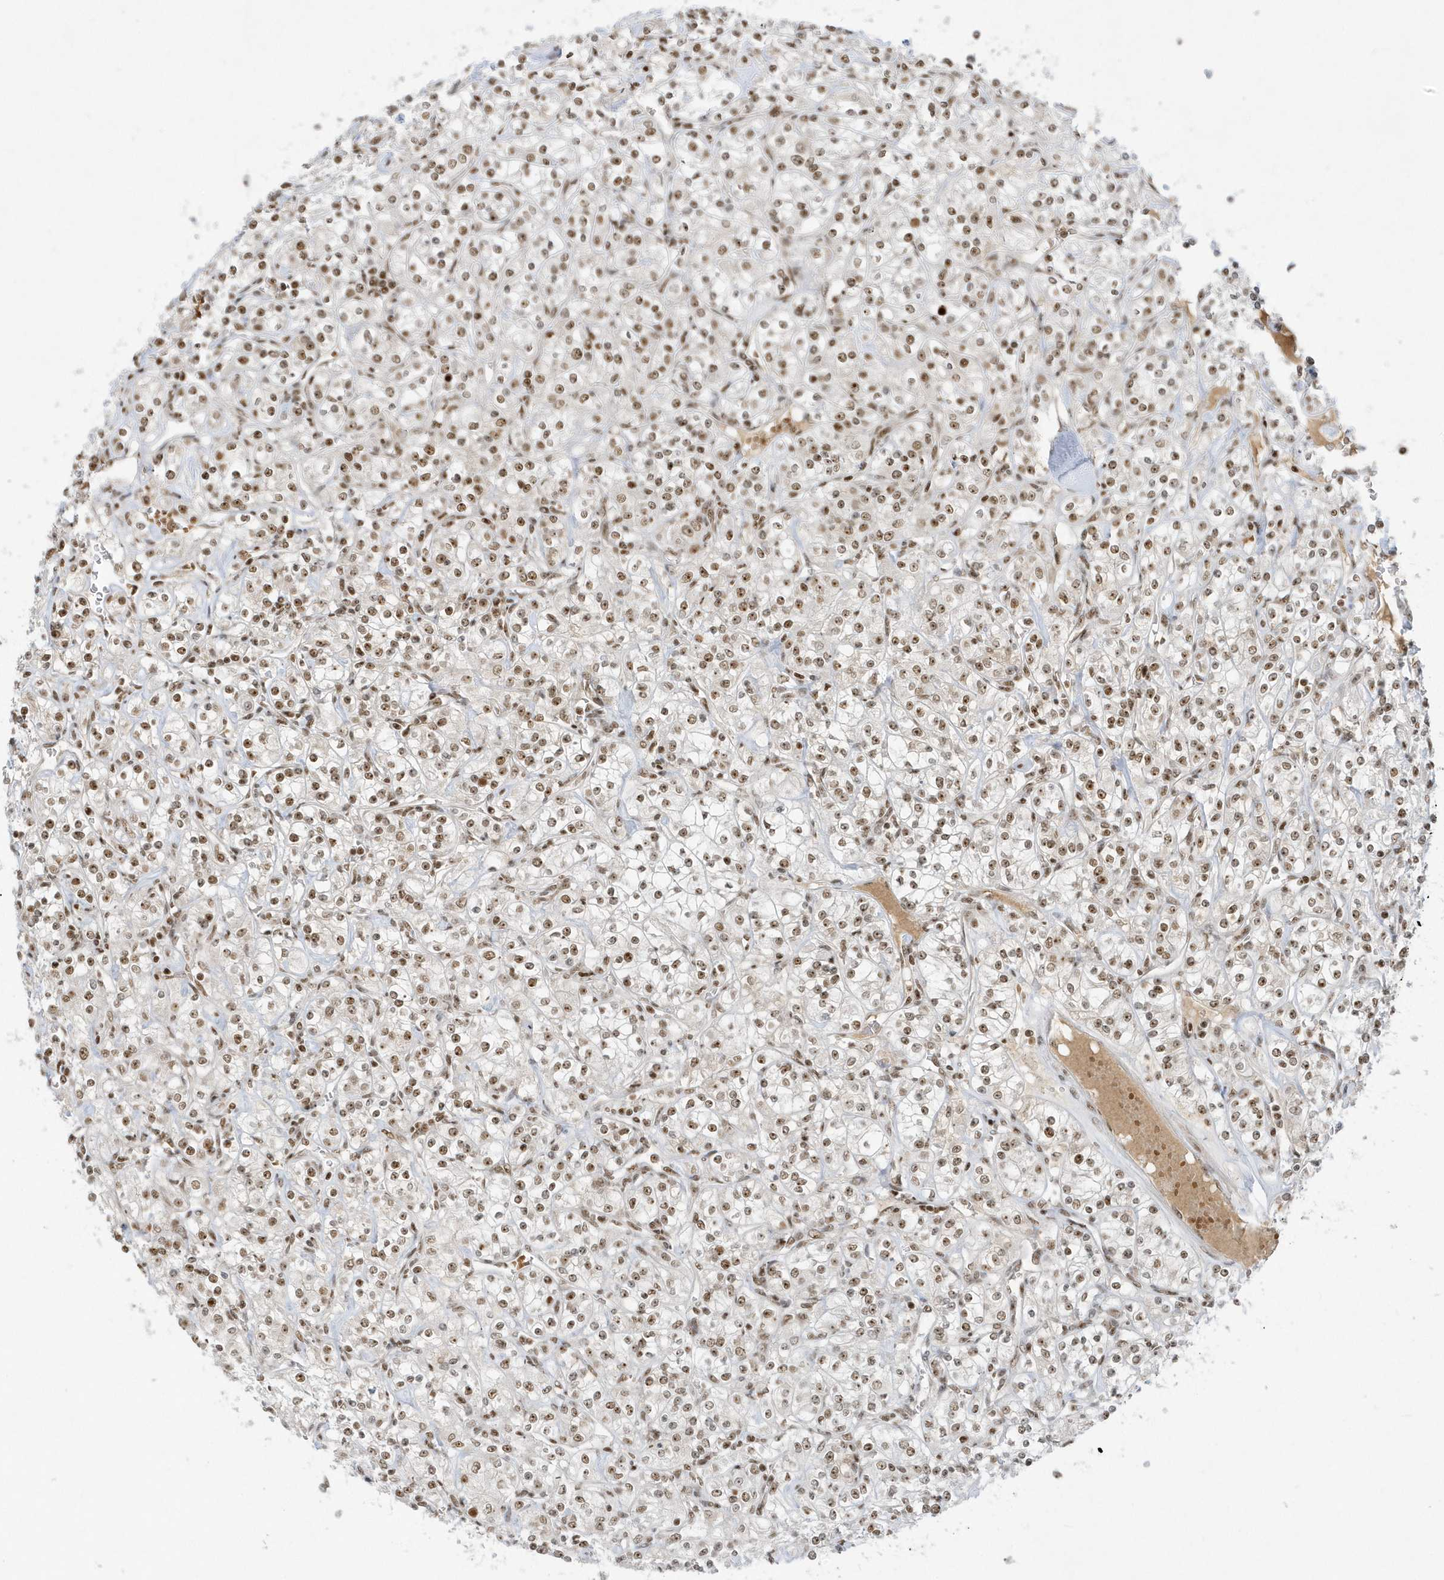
{"staining": {"intensity": "moderate", "quantity": ">75%", "location": "nuclear"}, "tissue": "renal cancer", "cell_type": "Tumor cells", "image_type": "cancer", "snomed": [{"axis": "morphology", "description": "Adenocarcinoma, NOS"}, {"axis": "topography", "description": "Kidney"}], "caption": "This micrograph demonstrates immunohistochemistry (IHC) staining of human renal cancer (adenocarcinoma), with medium moderate nuclear staining in approximately >75% of tumor cells.", "gene": "PPIL2", "patient": {"sex": "male", "age": 77}}